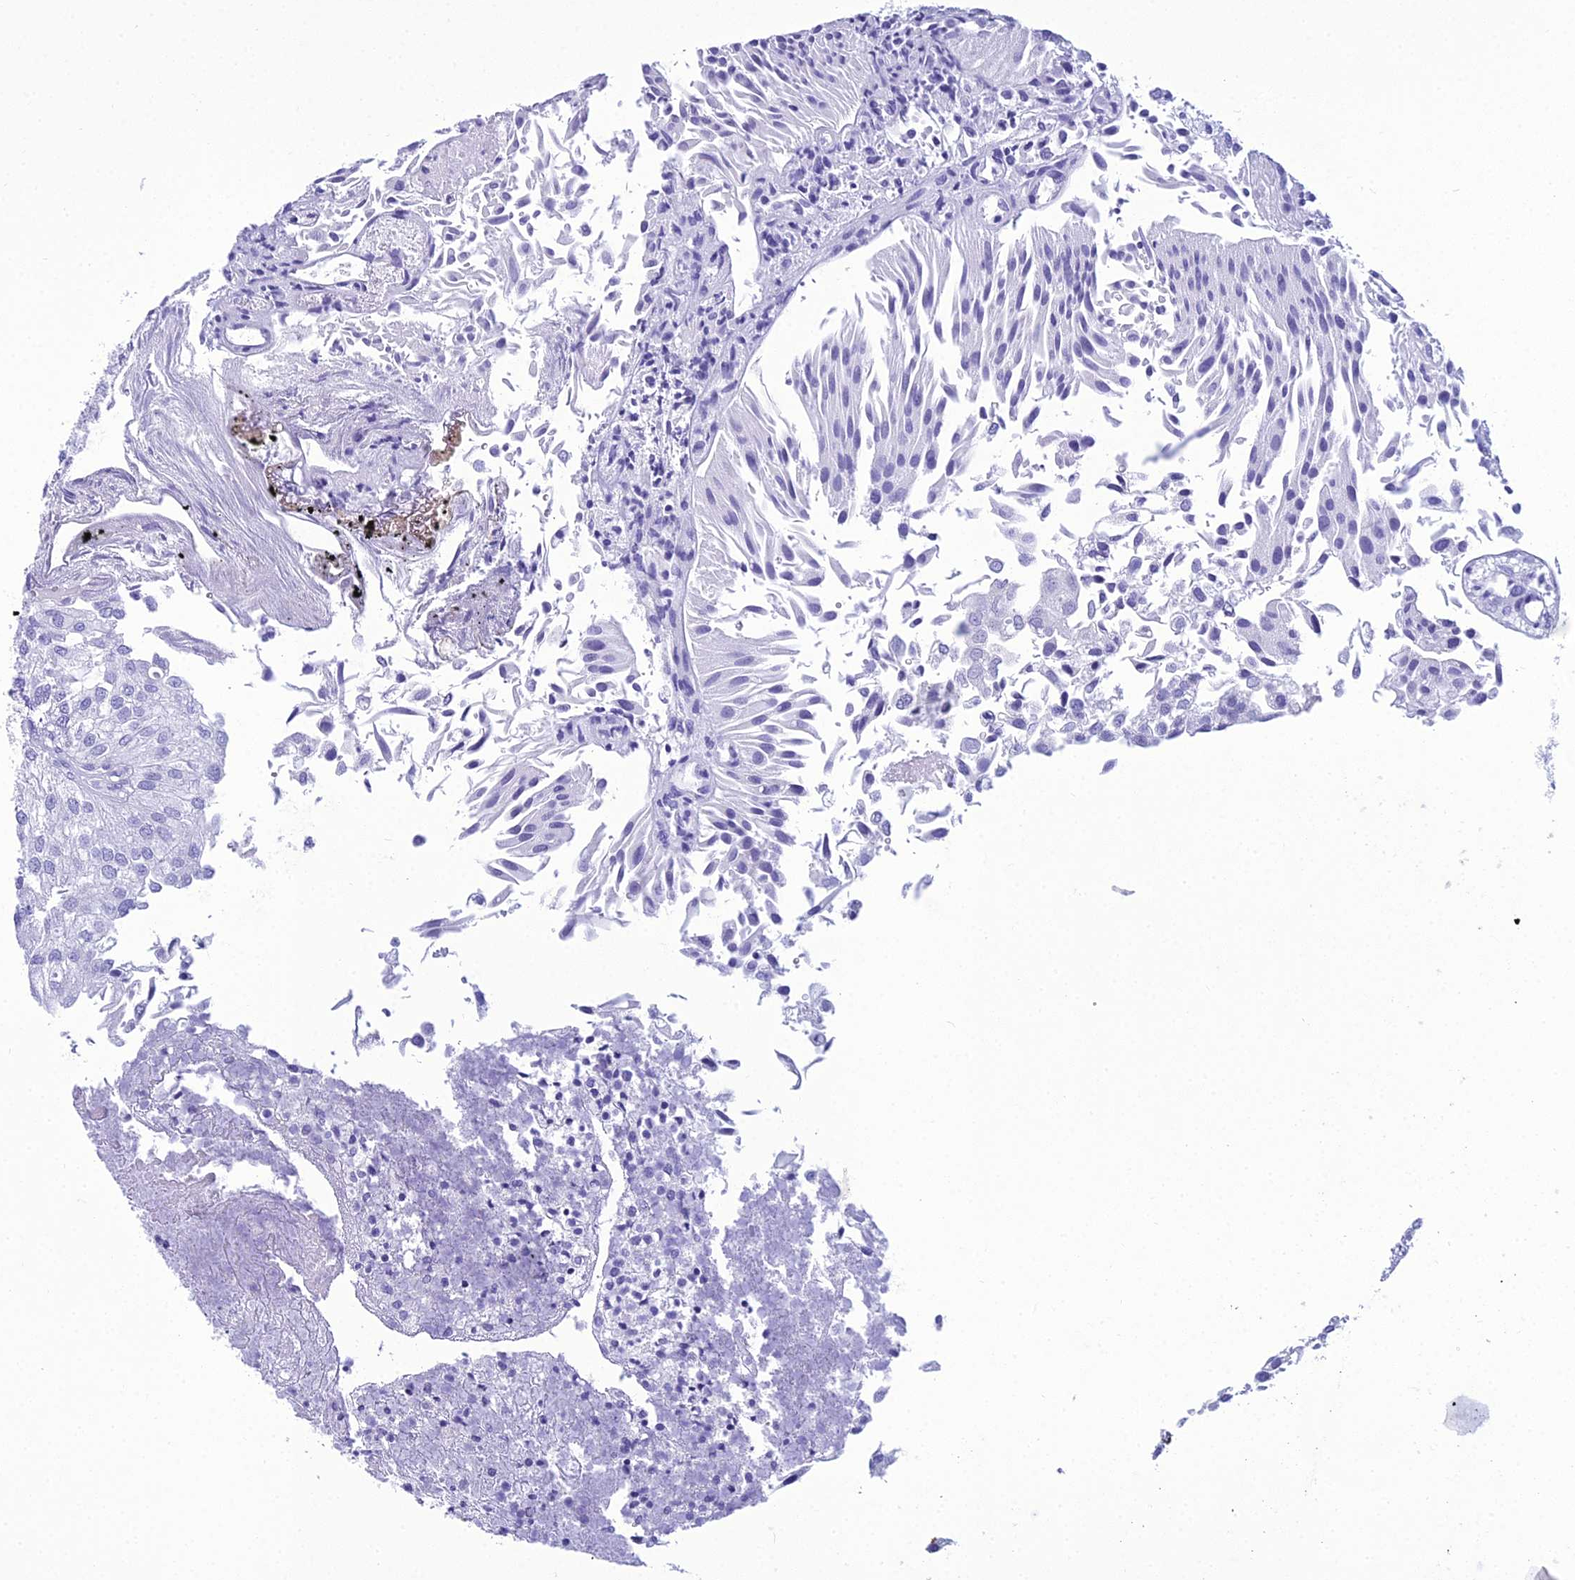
{"staining": {"intensity": "negative", "quantity": "none", "location": "none"}, "tissue": "urothelial cancer", "cell_type": "Tumor cells", "image_type": "cancer", "snomed": [{"axis": "morphology", "description": "Urothelial carcinoma, Low grade"}, {"axis": "topography", "description": "Urinary bladder"}], "caption": "Human urothelial cancer stained for a protein using IHC displays no expression in tumor cells.", "gene": "ZNF442", "patient": {"sex": "female", "age": 89}}